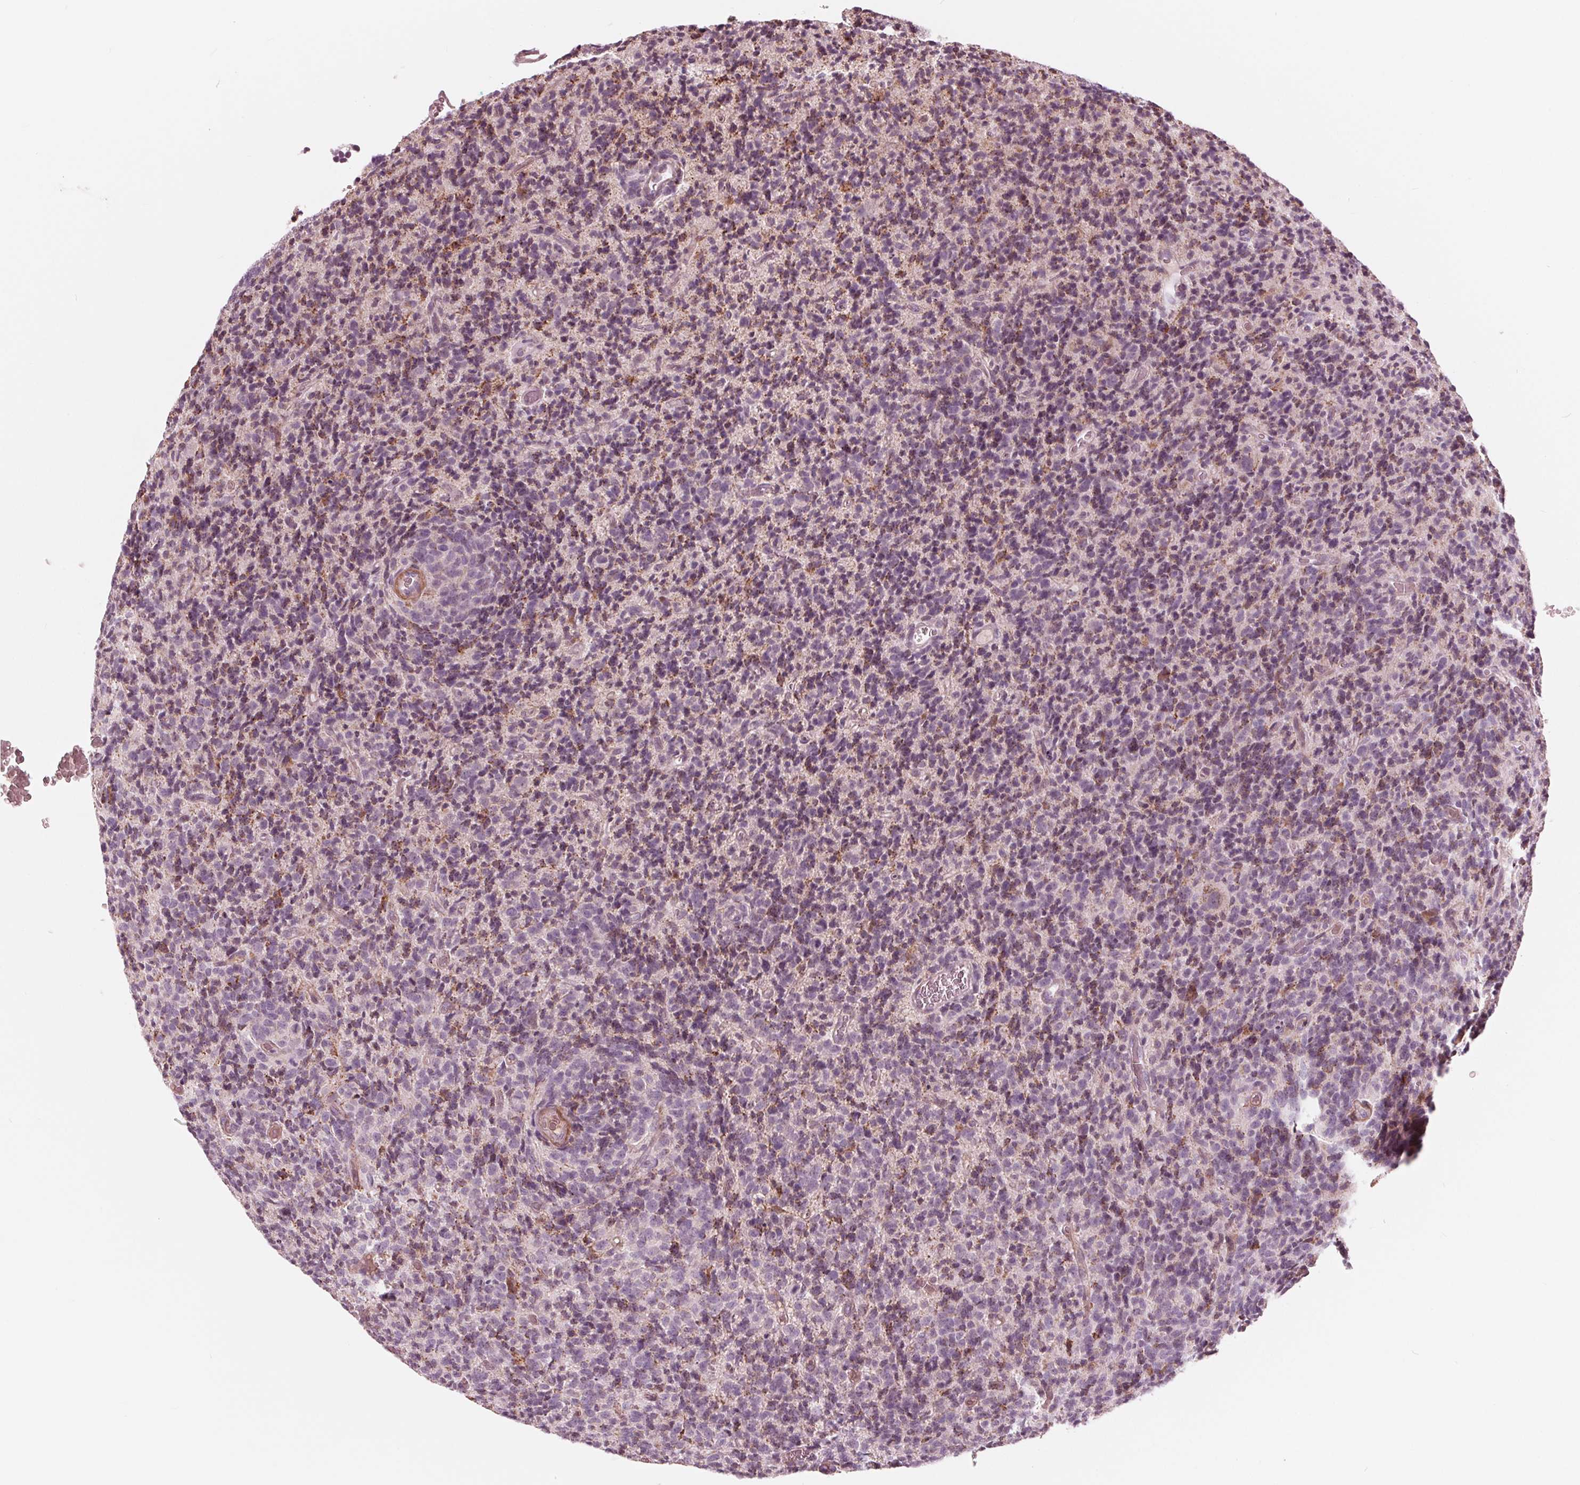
{"staining": {"intensity": "negative", "quantity": "none", "location": "none"}, "tissue": "glioma", "cell_type": "Tumor cells", "image_type": "cancer", "snomed": [{"axis": "morphology", "description": "Glioma, malignant, High grade"}, {"axis": "topography", "description": "Brain"}], "caption": "This is an immunohistochemistry image of human glioma. There is no positivity in tumor cells.", "gene": "DCAF4L2", "patient": {"sex": "male", "age": 76}}